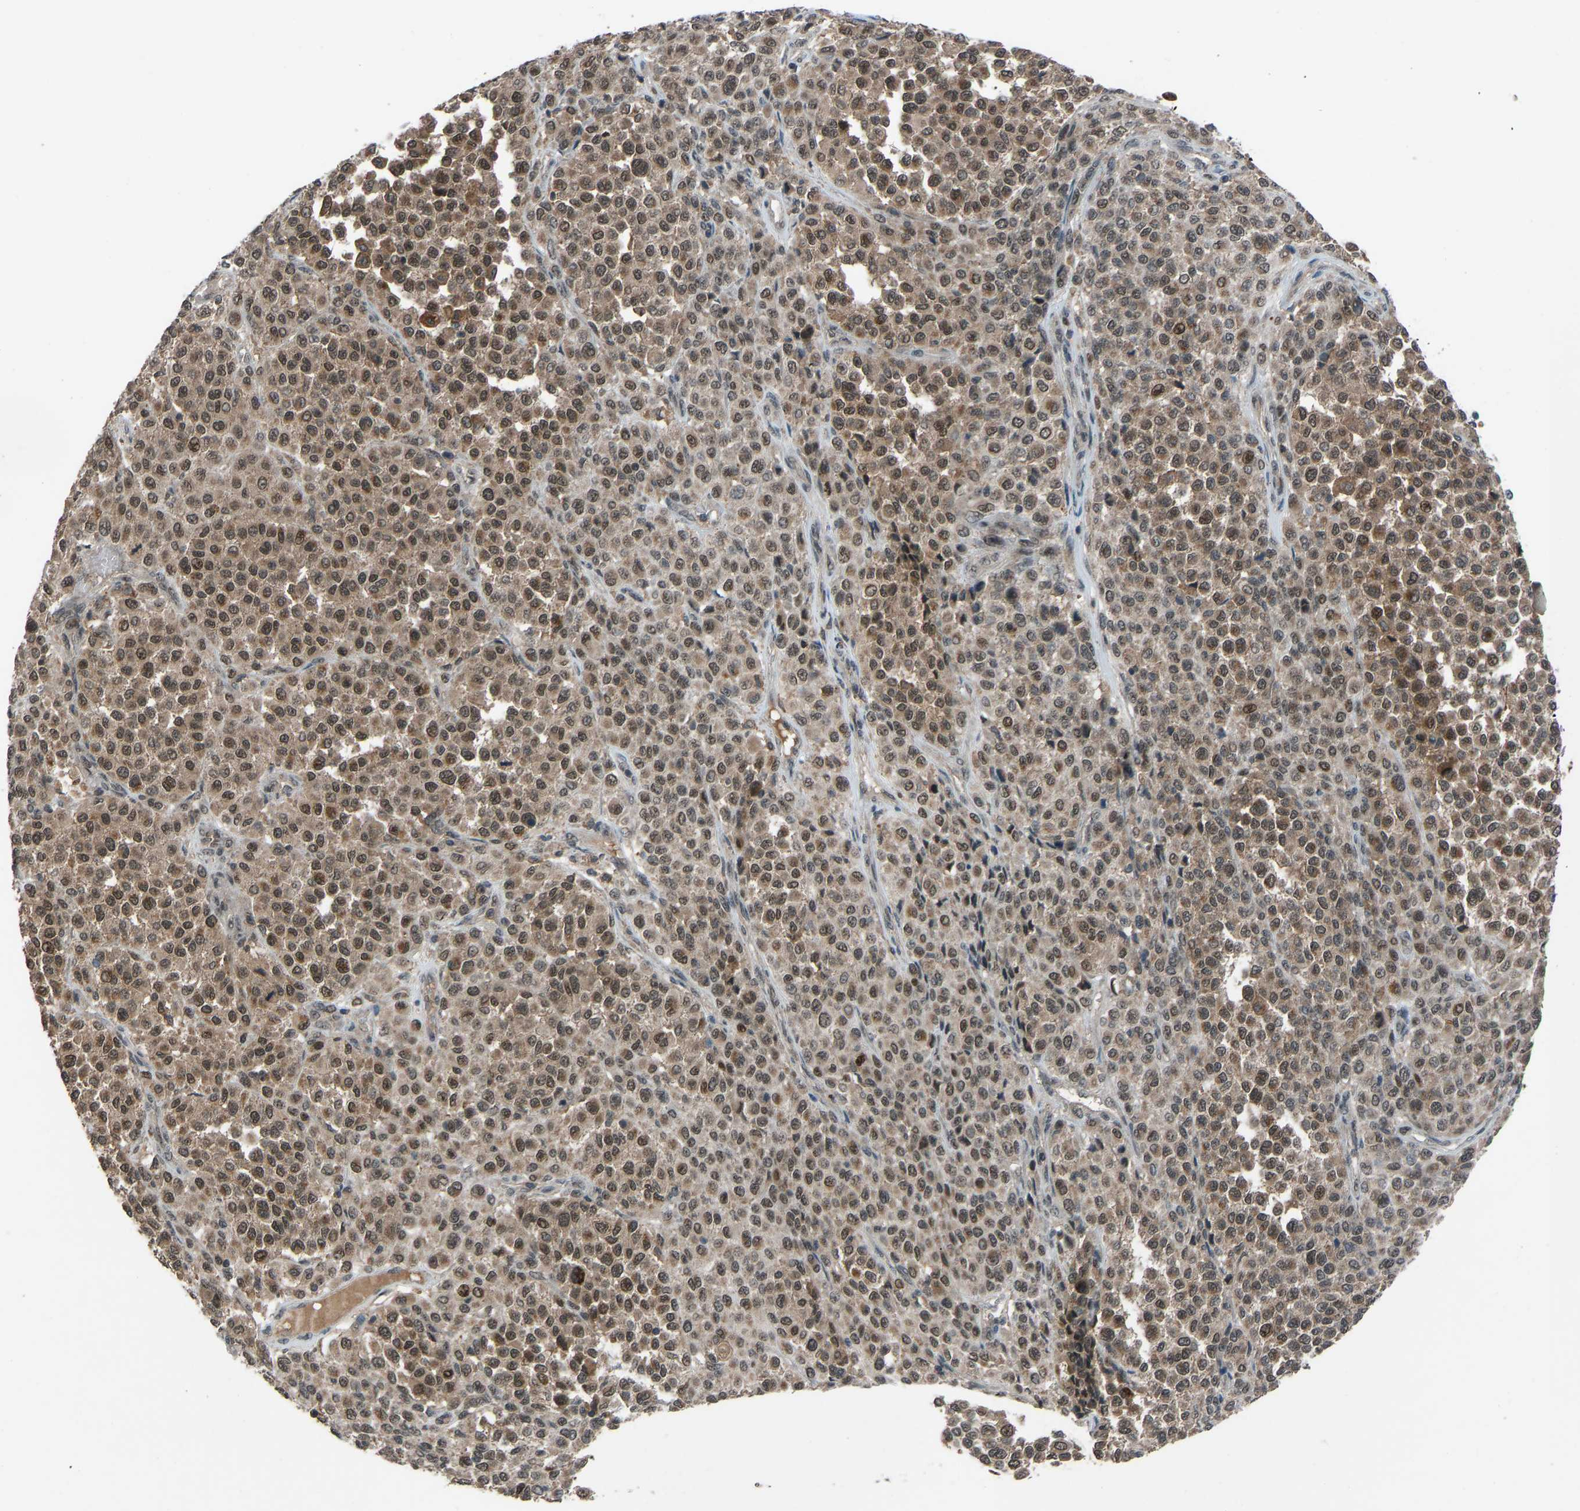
{"staining": {"intensity": "moderate", "quantity": ">75%", "location": "cytoplasmic/membranous,nuclear"}, "tissue": "melanoma", "cell_type": "Tumor cells", "image_type": "cancer", "snomed": [{"axis": "morphology", "description": "Malignant melanoma, Metastatic site"}, {"axis": "topography", "description": "Pancreas"}], "caption": "Melanoma stained with DAB (3,3'-diaminobenzidine) immunohistochemistry (IHC) reveals medium levels of moderate cytoplasmic/membranous and nuclear positivity in about >75% of tumor cells.", "gene": "SLC43A1", "patient": {"sex": "female", "age": 30}}